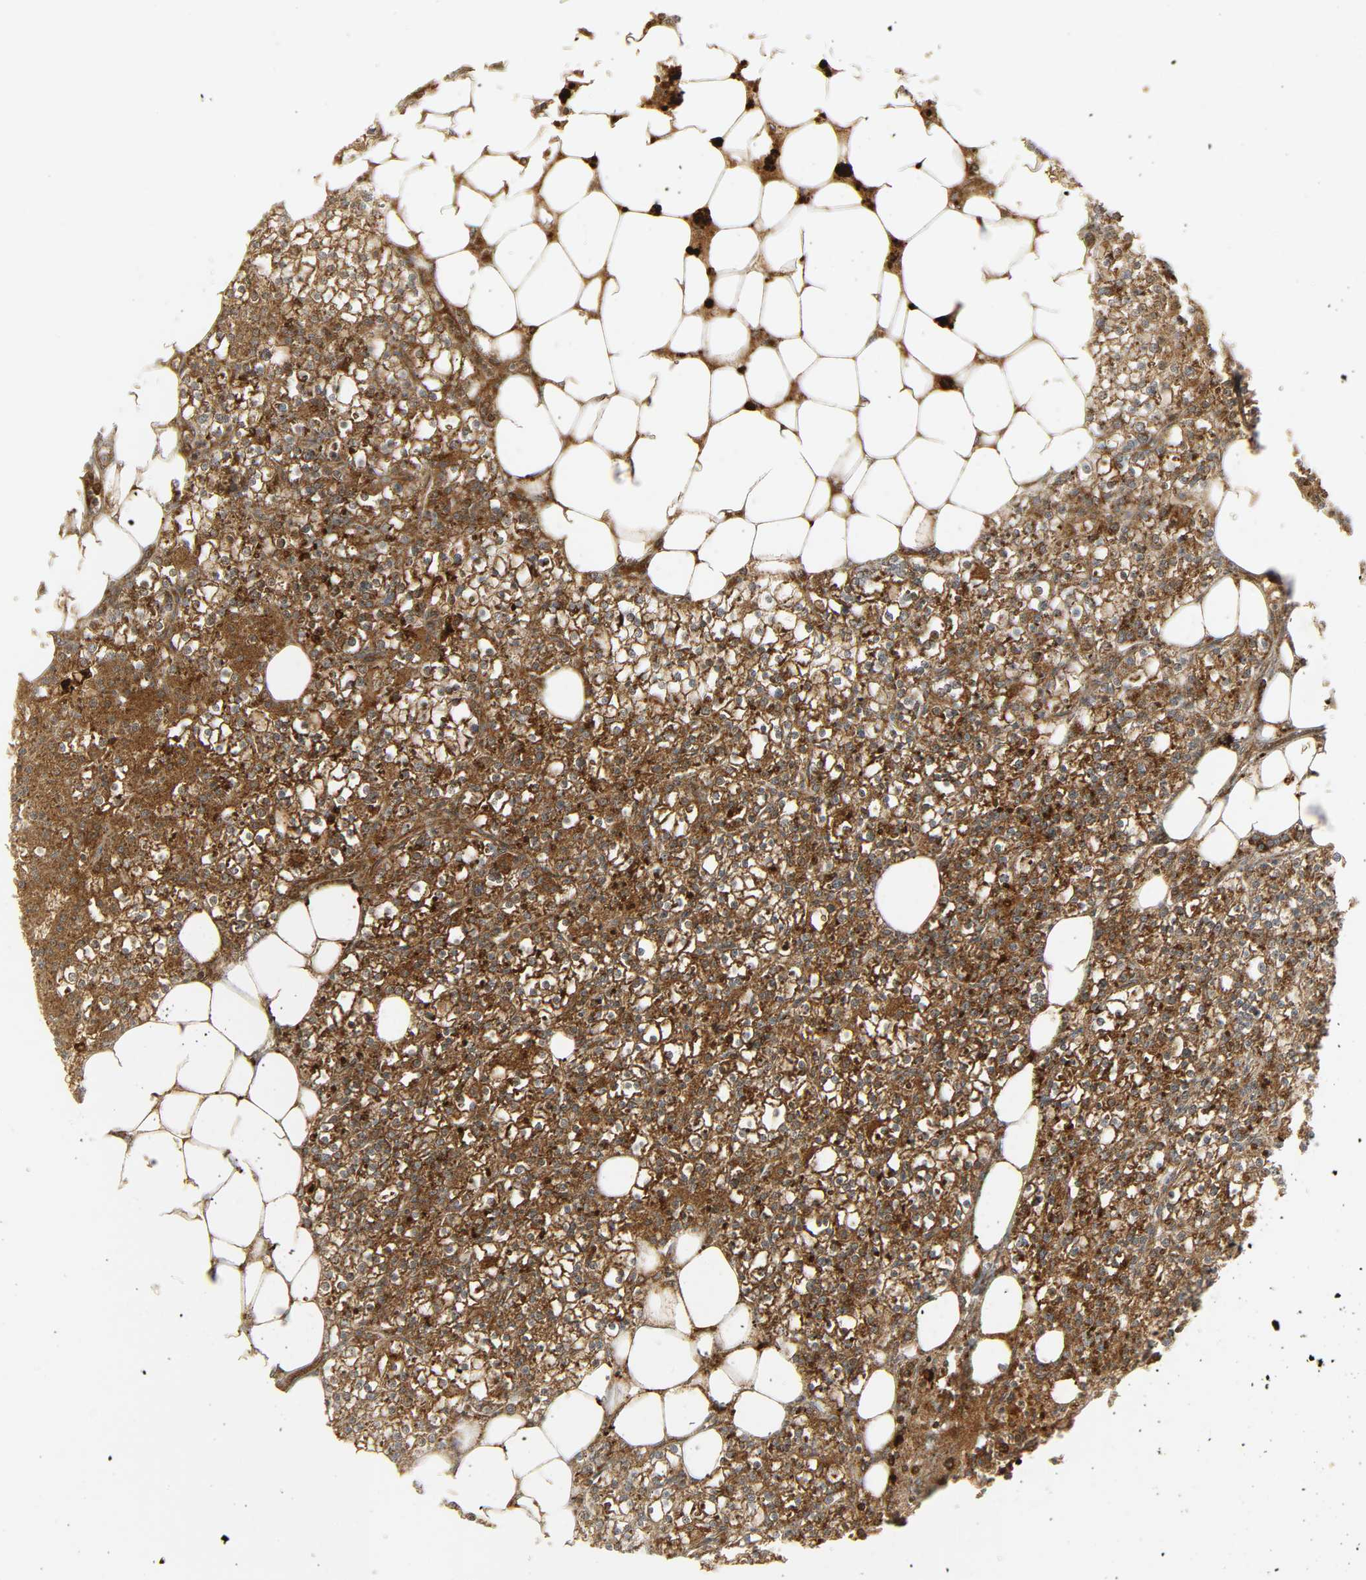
{"staining": {"intensity": "strong", "quantity": ">75%", "location": "cytoplasmic/membranous"}, "tissue": "parathyroid gland", "cell_type": "Glandular cells", "image_type": "normal", "snomed": [{"axis": "morphology", "description": "Normal tissue, NOS"}, {"axis": "topography", "description": "Parathyroid gland"}], "caption": "DAB immunohistochemical staining of normal parathyroid gland demonstrates strong cytoplasmic/membranous protein expression in about >75% of glandular cells. The staining is performed using DAB brown chromogen to label protein expression. The nuclei are counter-stained blue using hematoxylin.", "gene": "CHUK", "patient": {"sex": "female", "age": 63}}